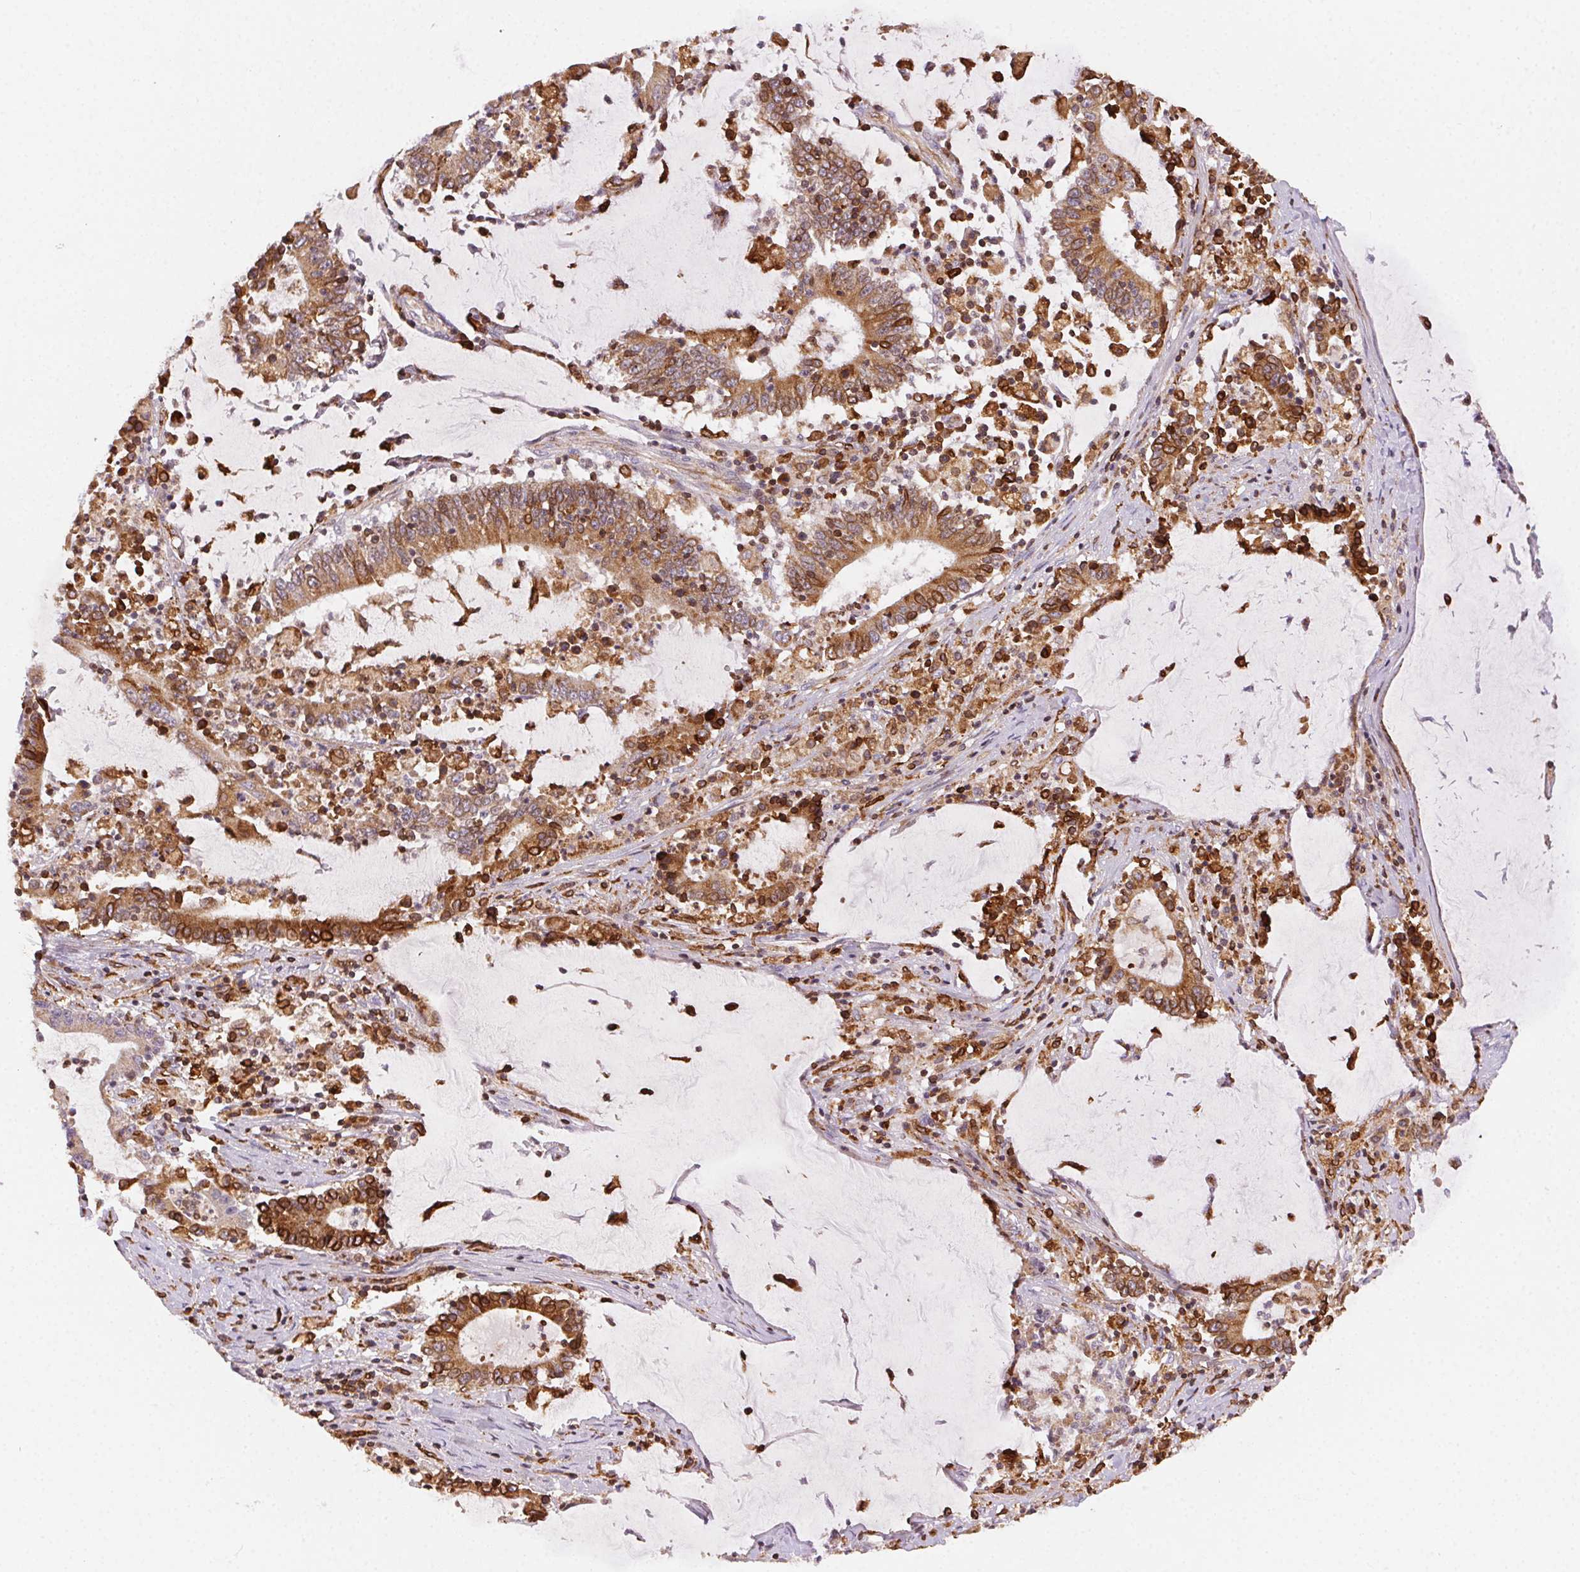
{"staining": {"intensity": "moderate", "quantity": ">75%", "location": "cytoplasmic/membranous"}, "tissue": "stomach cancer", "cell_type": "Tumor cells", "image_type": "cancer", "snomed": [{"axis": "morphology", "description": "Adenocarcinoma, NOS"}, {"axis": "topography", "description": "Stomach, upper"}], "caption": "This is a photomicrograph of immunohistochemistry (IHC) staining of stomach cancer (adenocarcinoma), which shows moderate staining in the cytoplasmic/membranous of tumor cells.", "gene": "RNASET2", "patient": {"sex": "male", "age": 68}}